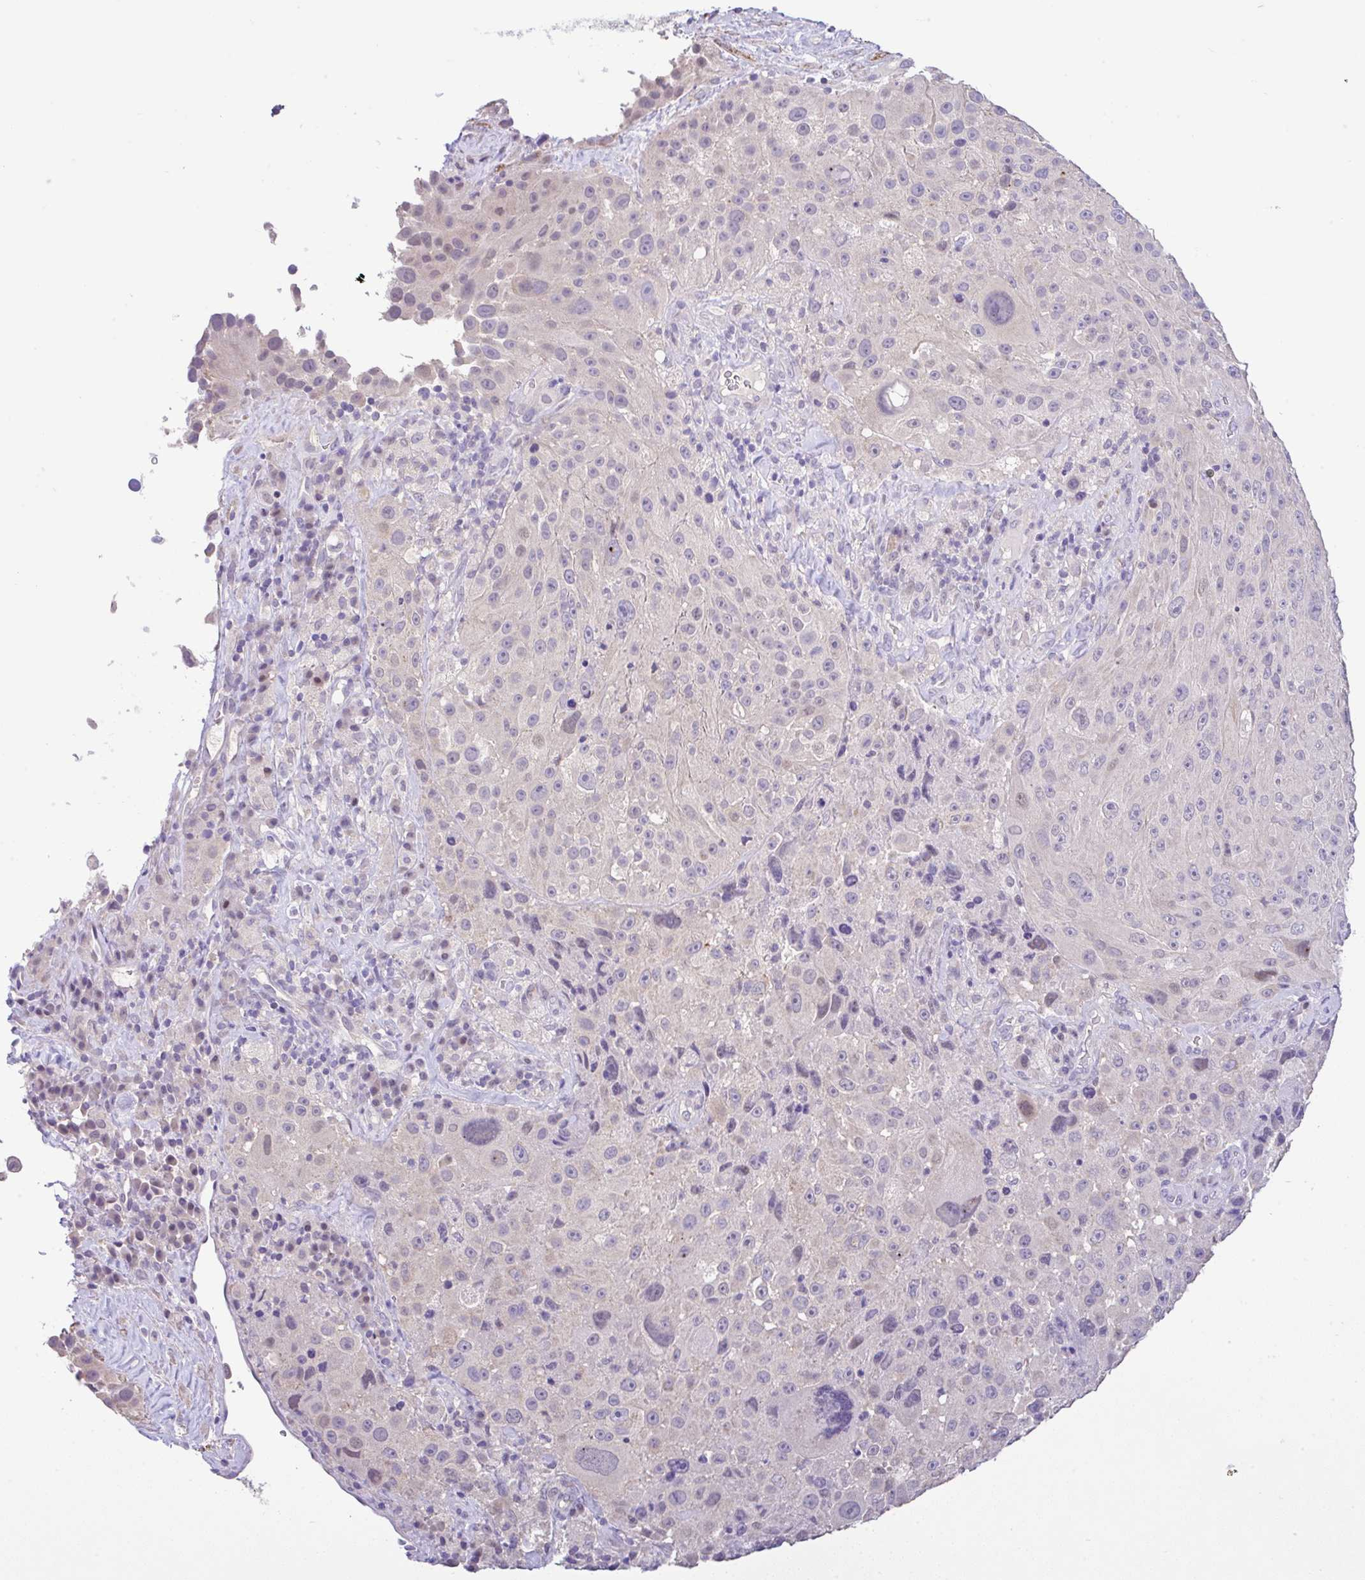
{"staining": {"intensity": "negative", "quantity": "none", "location": "none"}, "tissue": "melanoma", "cell_type": "Tumor cells", "image_type": "cancer", "snomed": [{"axis": "morphology", "description": "Malignant melanoma, Metastatic site"}, {"axis": "topography", "description": "Lymph node"}], "caption": "This is an IHC photomicrograph of human malignant melanoma (metastatic site). There is no positivity in tumor cells.", "gene": "CTU1", "patient": {"sex": "male", "age": 62}}